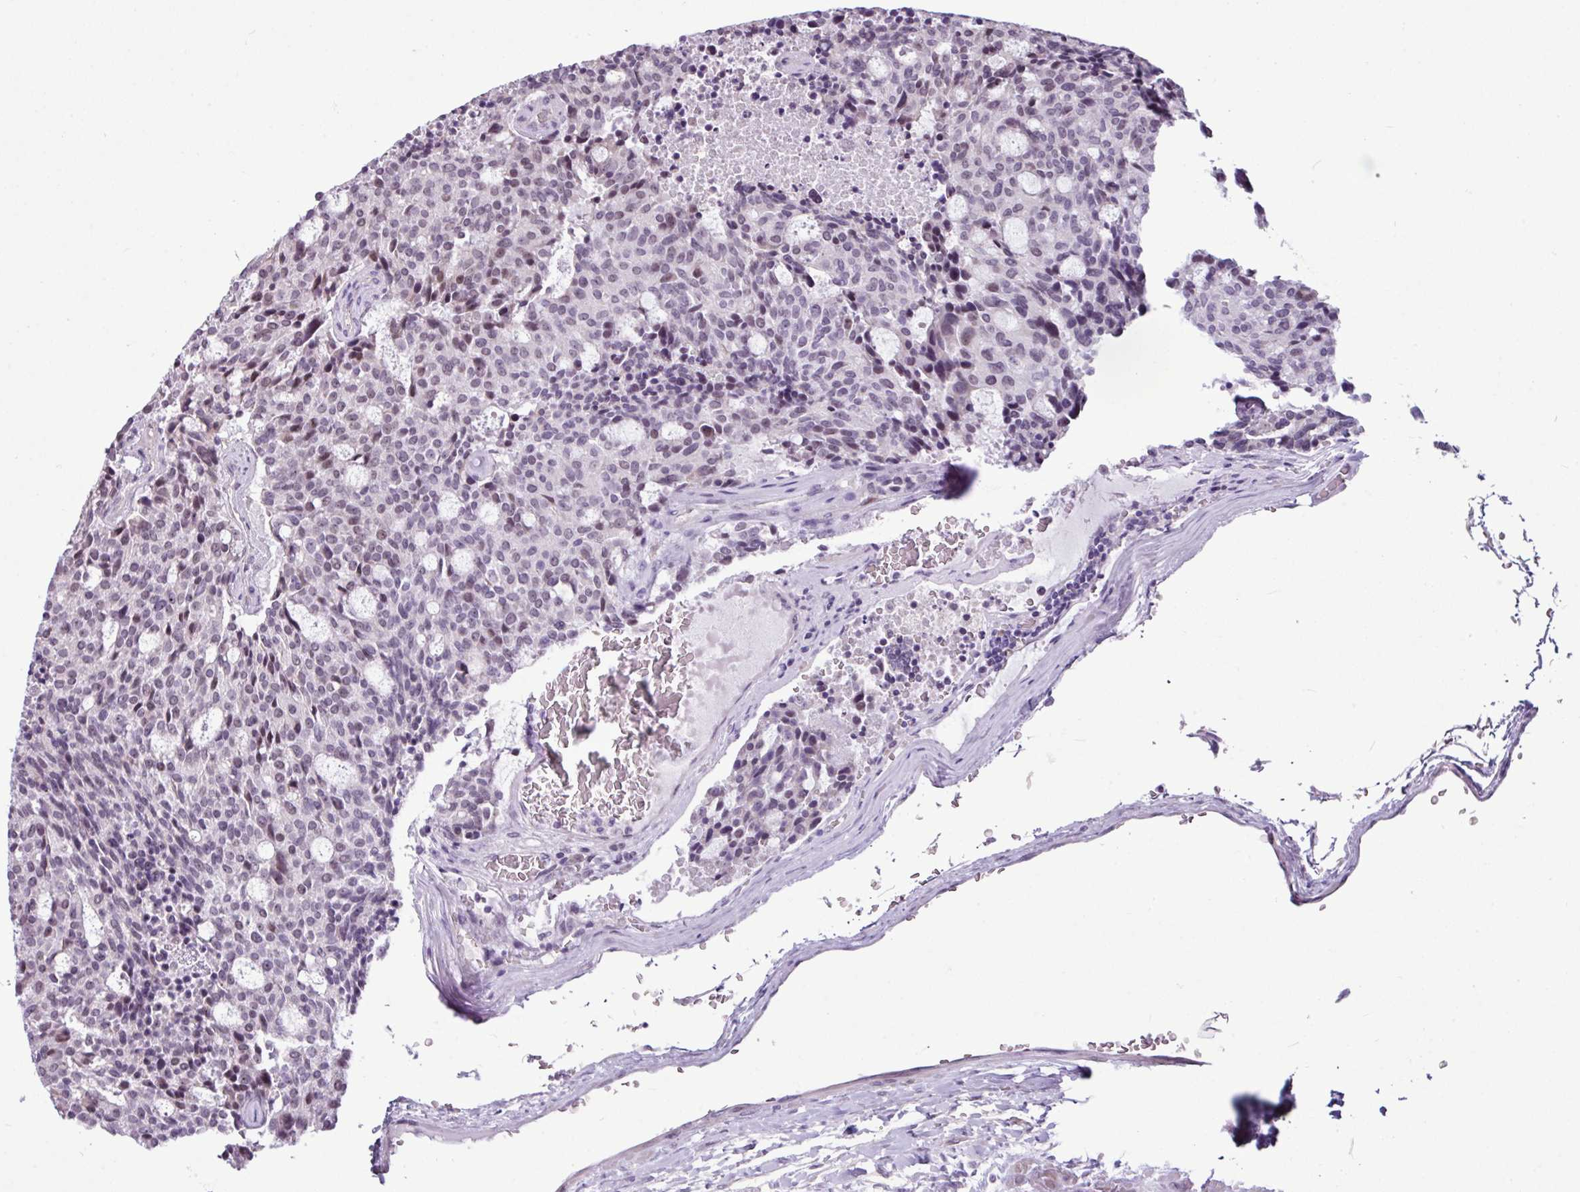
{"staining": {"intensity": "weak", "quantity": "<25%", "location": "nuclear"}, "tissue": "carcinoid", "cell_type": "Tumor cells", "image_type": "cancer", "snomed": [{"axis": "morphology", "description": "Carcinoid, malignant, NOS"}, {"axis": "topography", "description": "Pancreas"}], "caption": "The IHC photomicrograph has no significant staining in tumor cells of malignant carcinoid tissue.", "gene": "UTP18", "patient": {"sex": "female", "age": 54}}